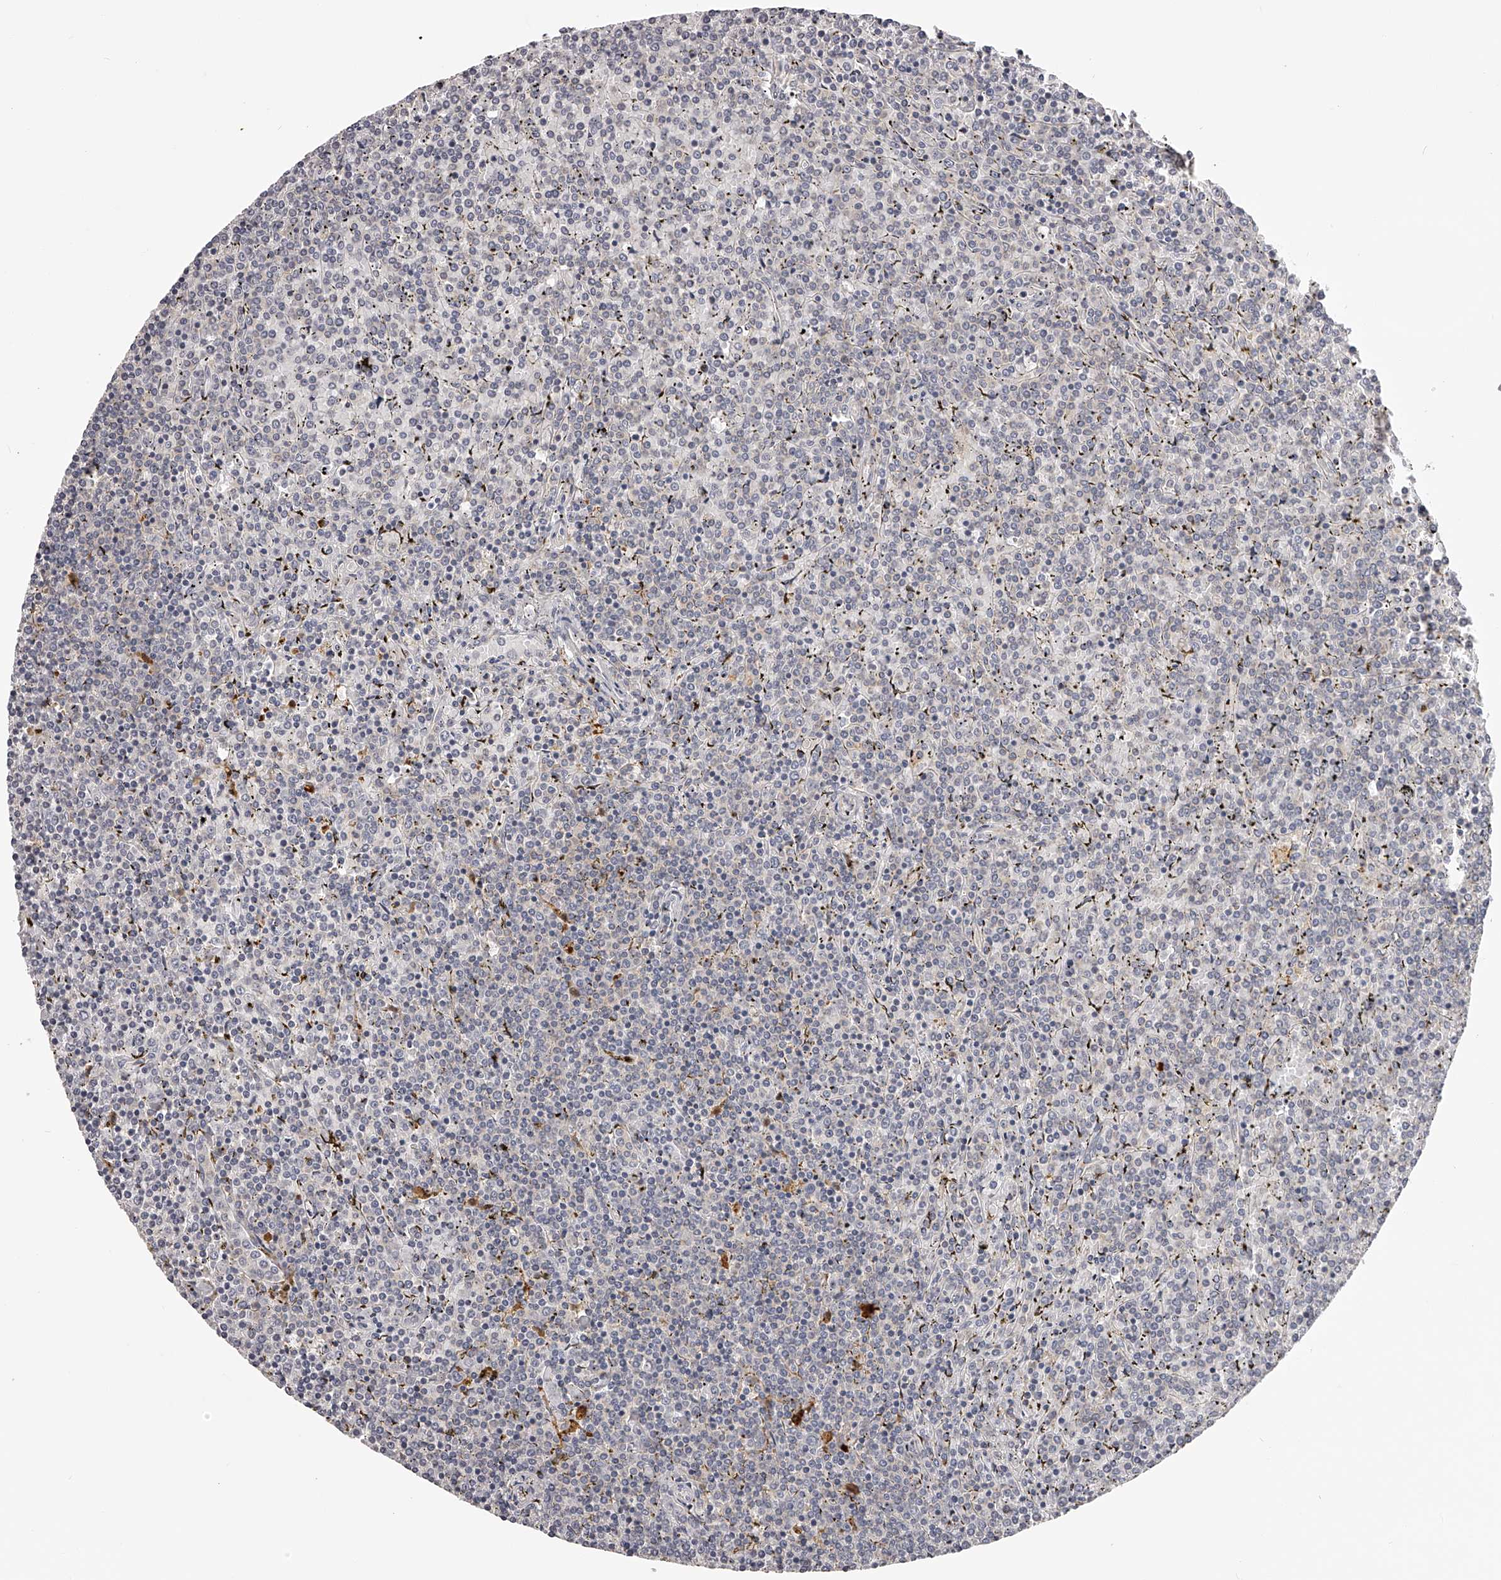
{"staining": {"intensity": "negative", "quantity": "none", "location": "none"}, "tissue": "lymphoma", "cell_type": "Tumor cells", "image_type": "cancer", "snomed": [{"axis": "morphology", "description": "Malignant lymphoma, non-Hodgkin's type, Low grade"}, {"axis": "topography", "description": "Spleen"}], "caption": "Tumor cells show no significant protein positivity in malignant lymphoma, non-Hodgkin's type (low-grade).", "gene": "TNN", "patient": {"sex": "female", "age": 19}}